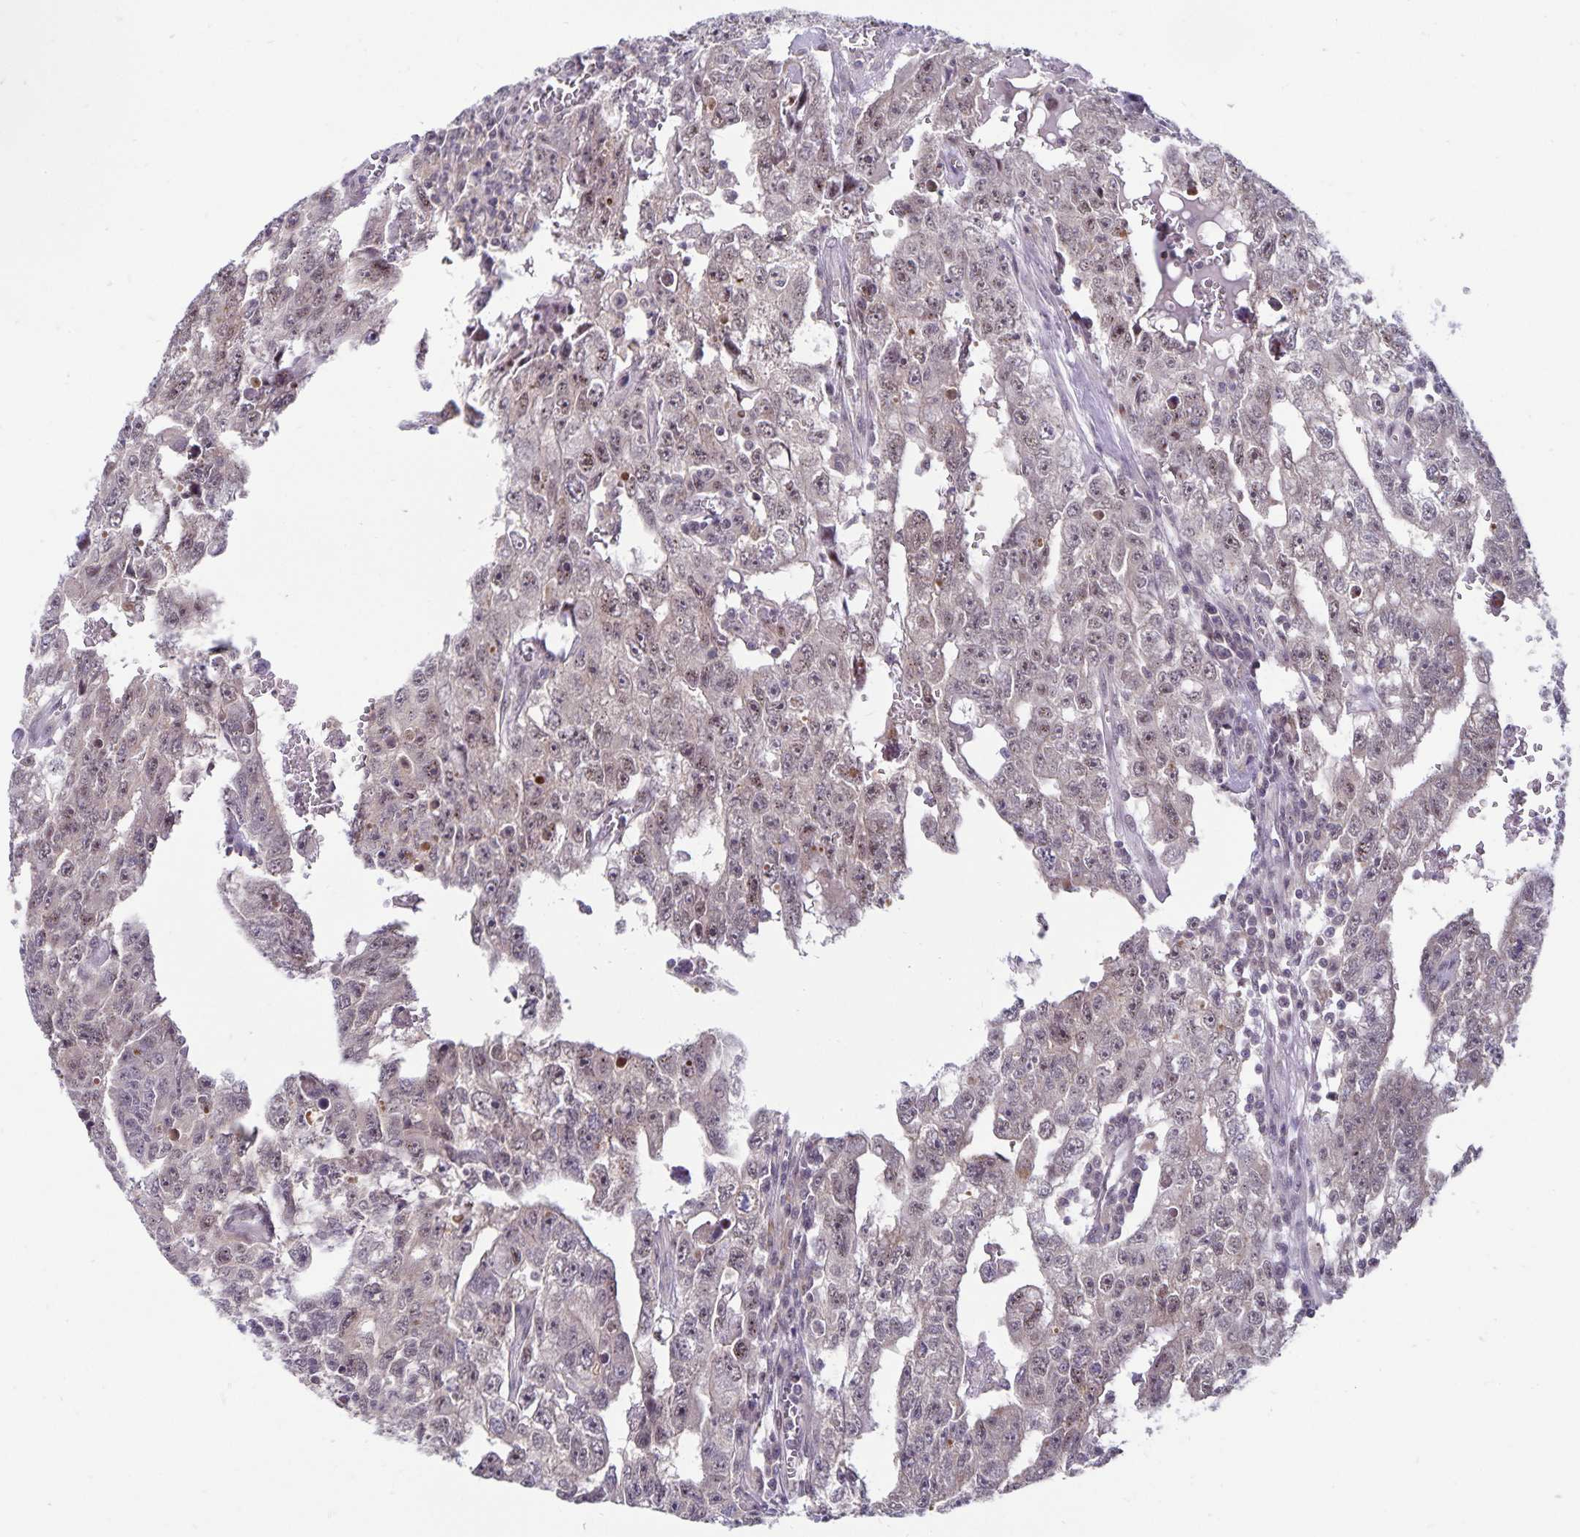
{"staining": {"intensity": "weak", "quantity": "25%-75%", "location": "nuclear"}, "tissue": "testis cancer", "cell_type": "Tumor cells", "image_type": "cancer", "snomed": [{"axis": "morphology", "description": "Carcinoma, Embryonal, NOS"}, {"axis": "topography", "description": "Testis"}], "caption": "High-power microscopy captured an immunohistochemistry micrograph of testis cancer, revealing weak nuclear positivity in approximately 25%-75% of tumor cells. (DAB = brown stain, brightfield microscopy at high magnification).", "gene": "EXOC6B", "patient": {"sex": "male", "age": 20}}